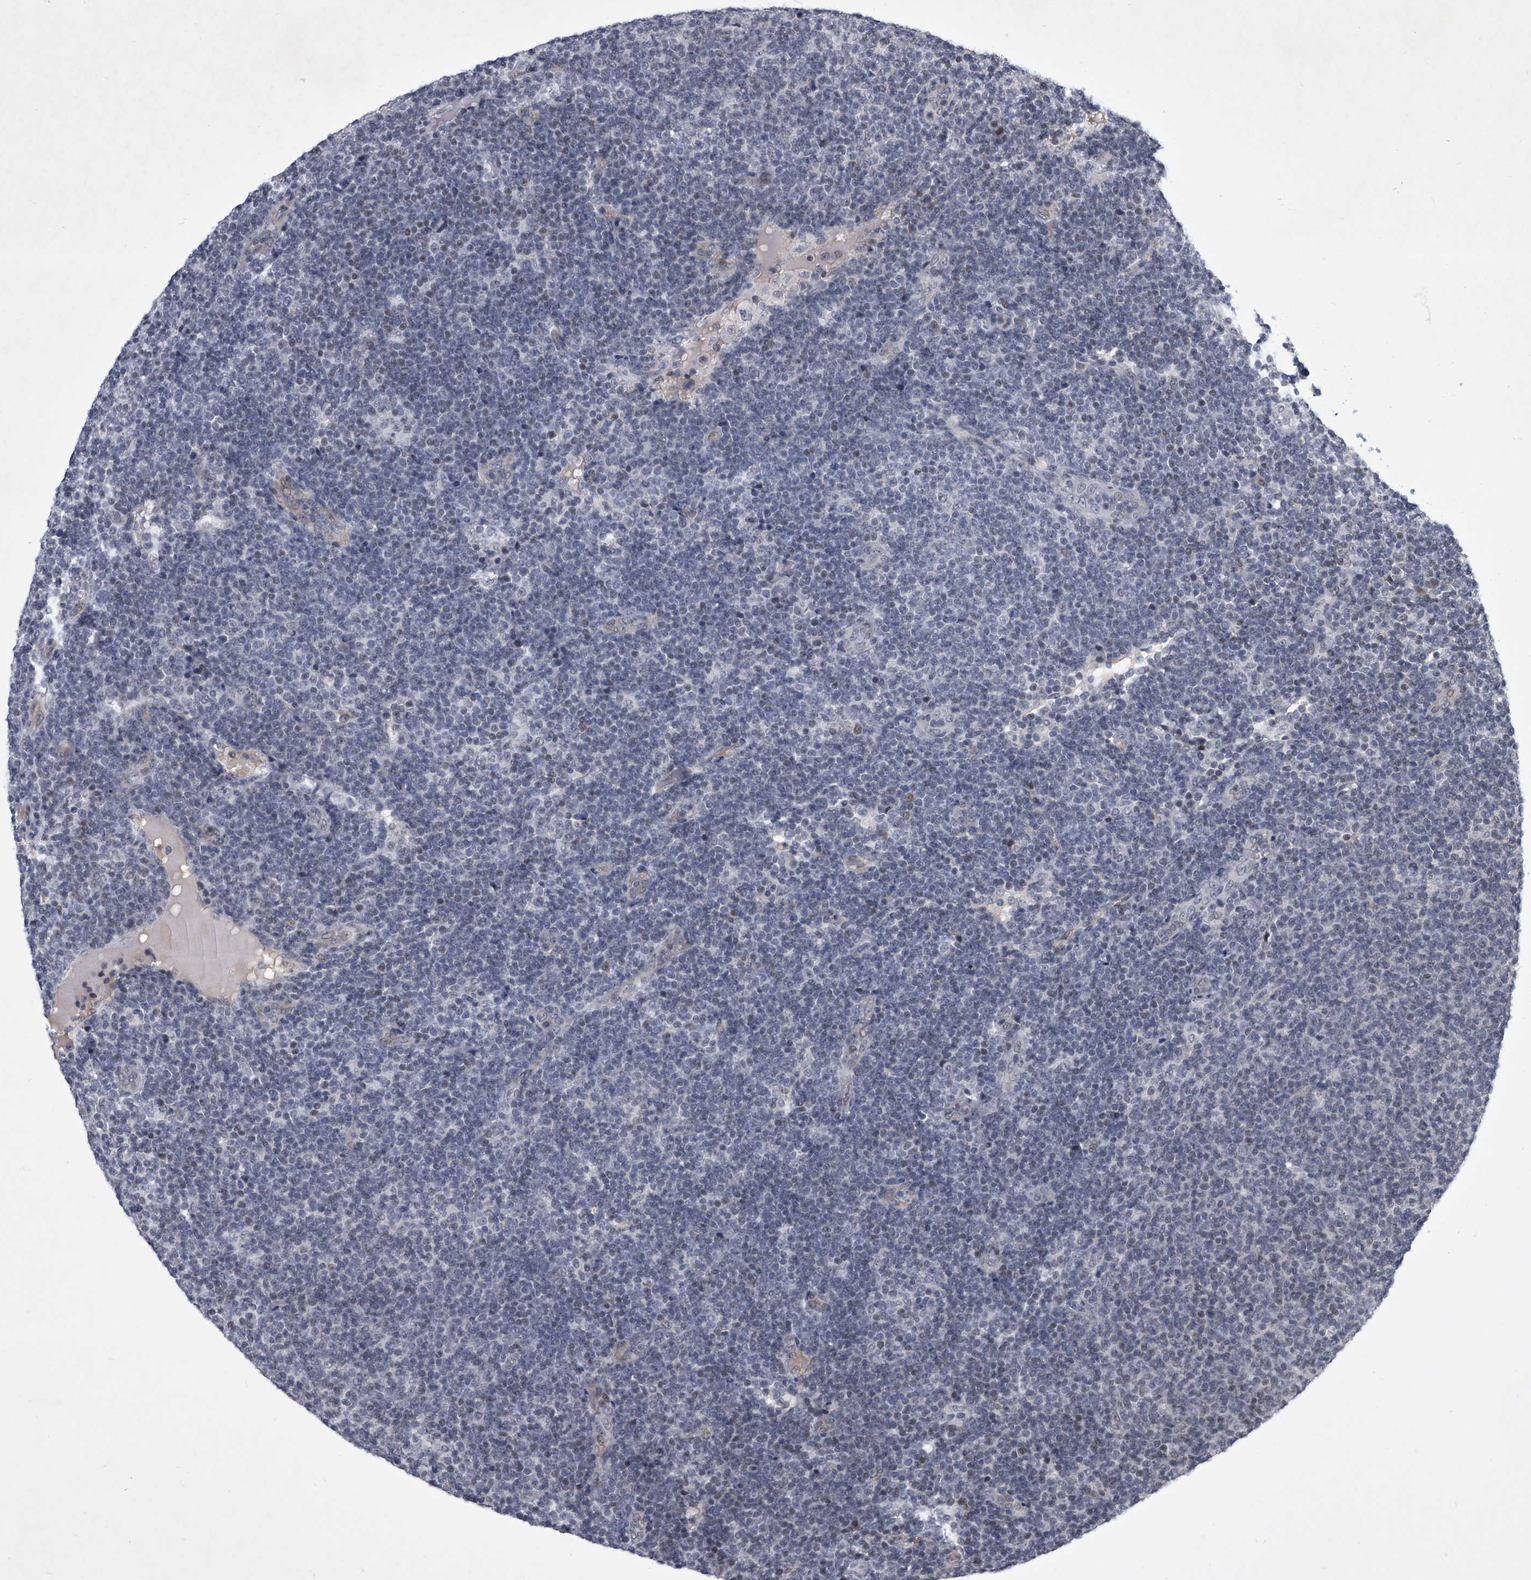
{"staining": {"intensity": "negative", "quantity": "none", "location": "none"}, "tissue": "lymphoma", "cell_type": "Tumor cells", "image_type": "cancer", "snomed": [{"axis": "morphology", "description": "Malignant lymphoma, non-Hodgkin's type, Low grade"}, {"axis": "topography", "description": "Lymph node"}], "caption": "Human low-grade malignant lymphoma, non-Hodgkin's type stained for a protein using immunohistochemistry exhibits no expression in tumor cells.", "gene": "ZNF76", "patient": {"sex": "male", "age": 66}}